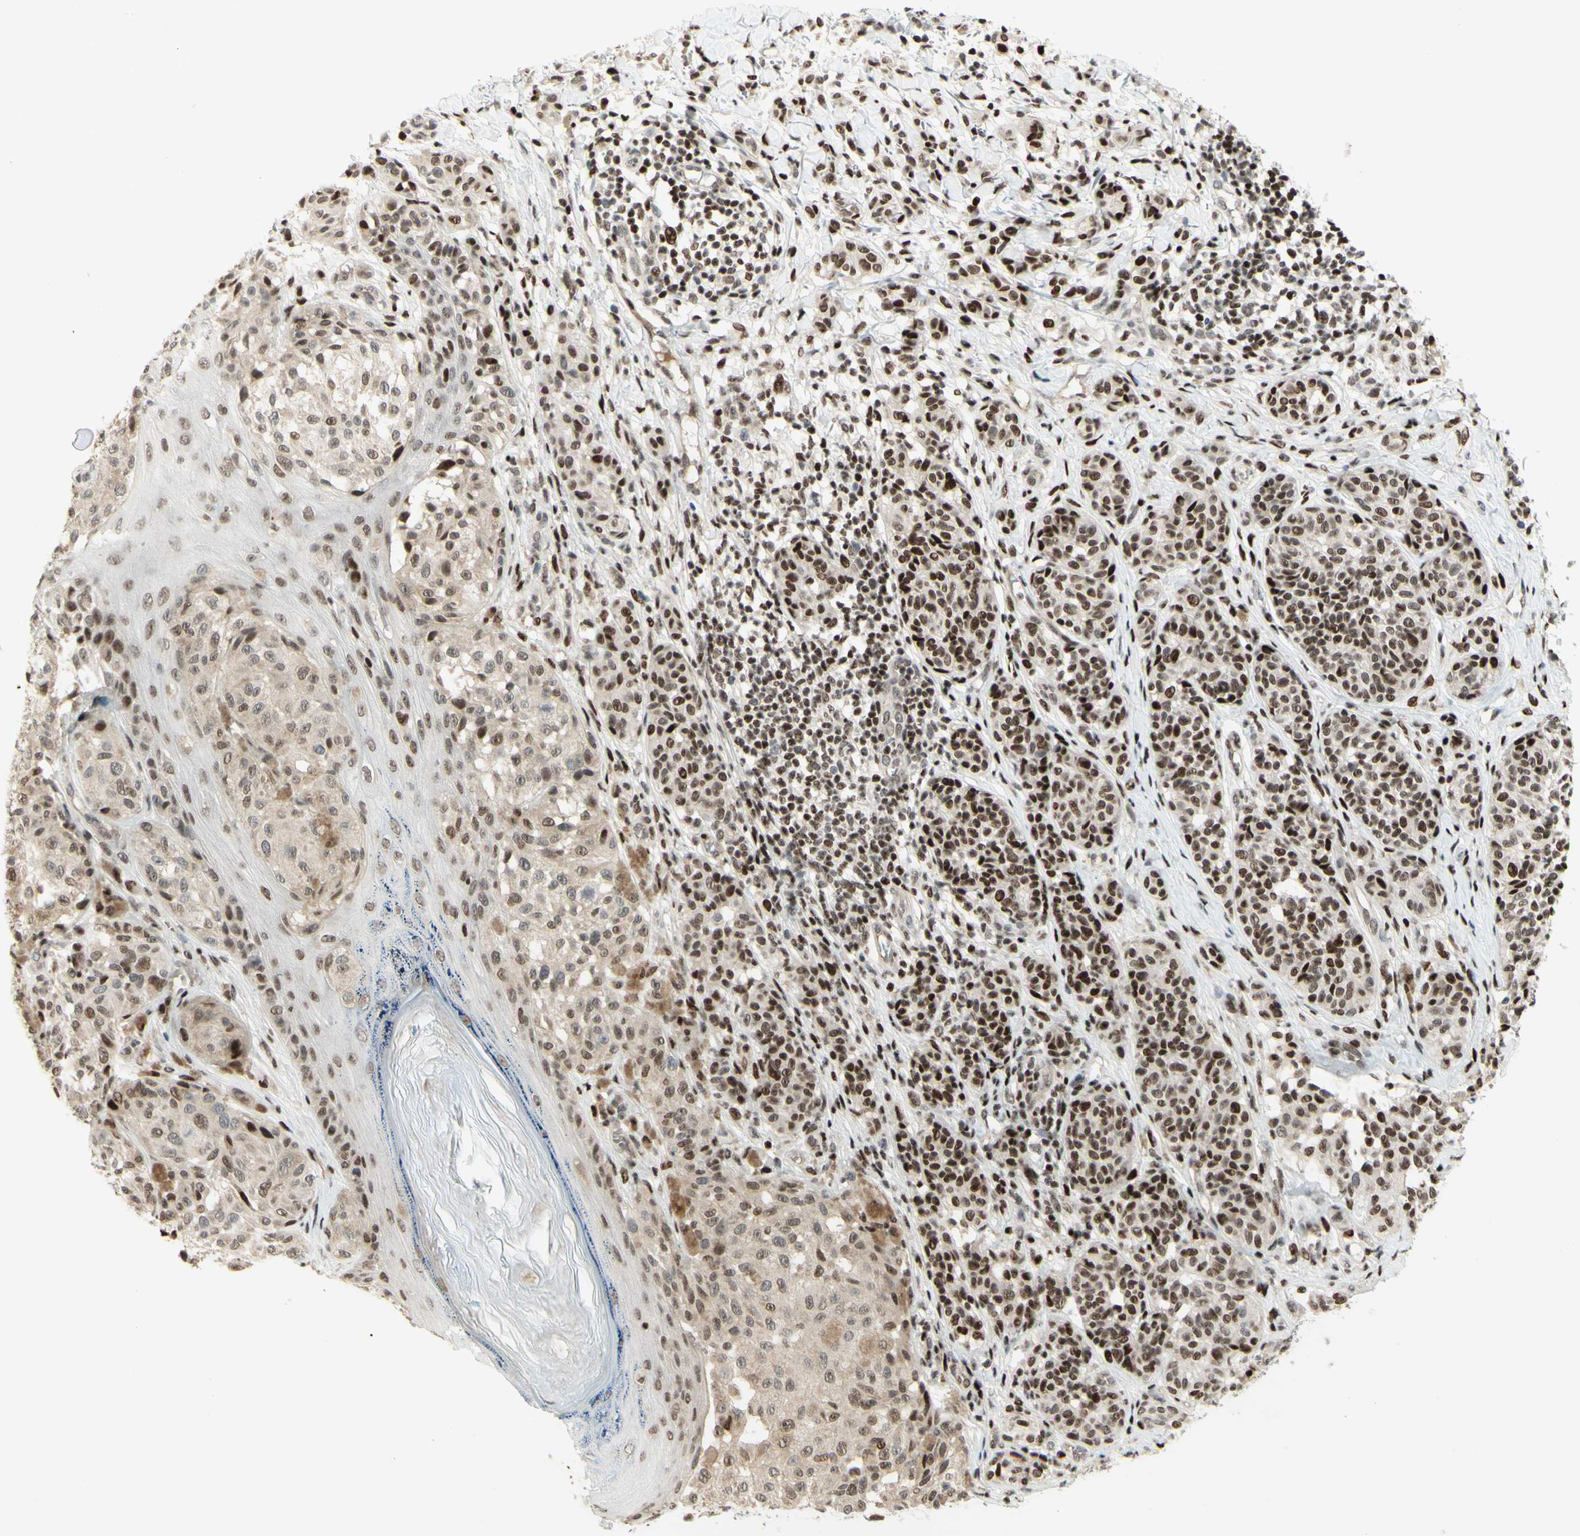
{"staining": {"intensity": "moderate", "quantity": ">75%", "location": "nuclear"}, "tissue": "melanoma", "cell_type": "Tumor cells", "image_type": "cancer", "snomed": [{"axis": "morphology", "description": "Malignant melanoma, NOS"}, {"axis": "topography", "description": "Skin"}], "caption": "Tumor cells reveal moderate nuclear staining in approximately >75% of cells in malignant melanoma. (Stains: DAB (3,3'-diaminobenzidine) in brown, nuclei in blue, Microscopy: brightfield microscopy at high magnification).", "gene": "CDKL5", "patient": {"sex": "female", "age": 46}}